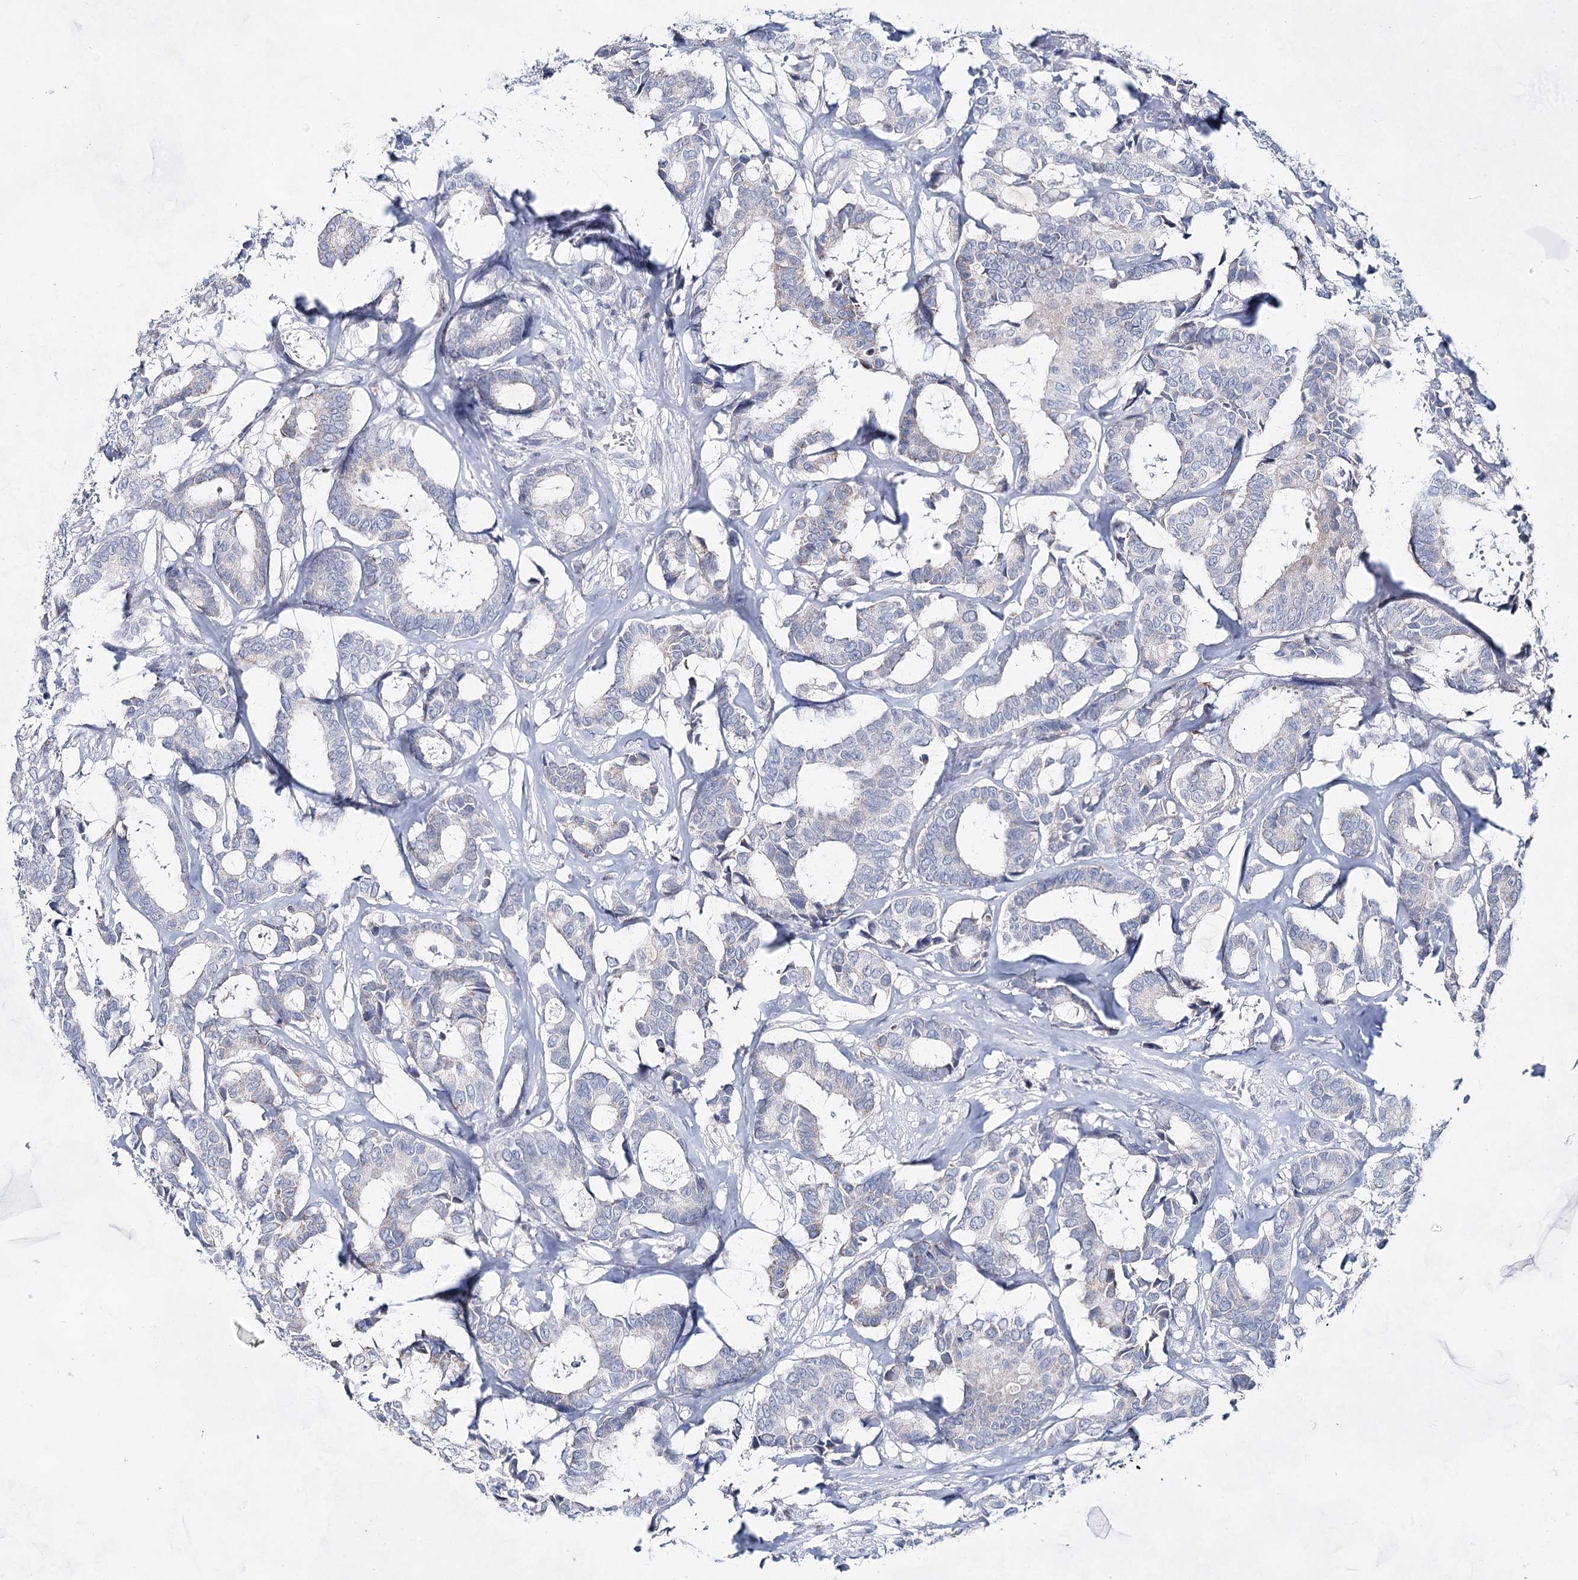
{"staining": {"intensity": "negative", "quantity": "none", "location": "none"}, "tissue": "breast cancer", "cell_type": "Tumor cells", "image_type": "cancer", "snomed": [{"axis": "morphology", "description": "Duct carcinoma"}, {"axis": "topography", "description": "Breast"}], "caption": "DAB (3,3'-diaminobenzidine) immunohistochemical staining of breast invasive ductal carcinoma exhibits no significant expression in tumor cells.", "gene": "BPHL", "patient": {"sex": "female", "age": 87}}